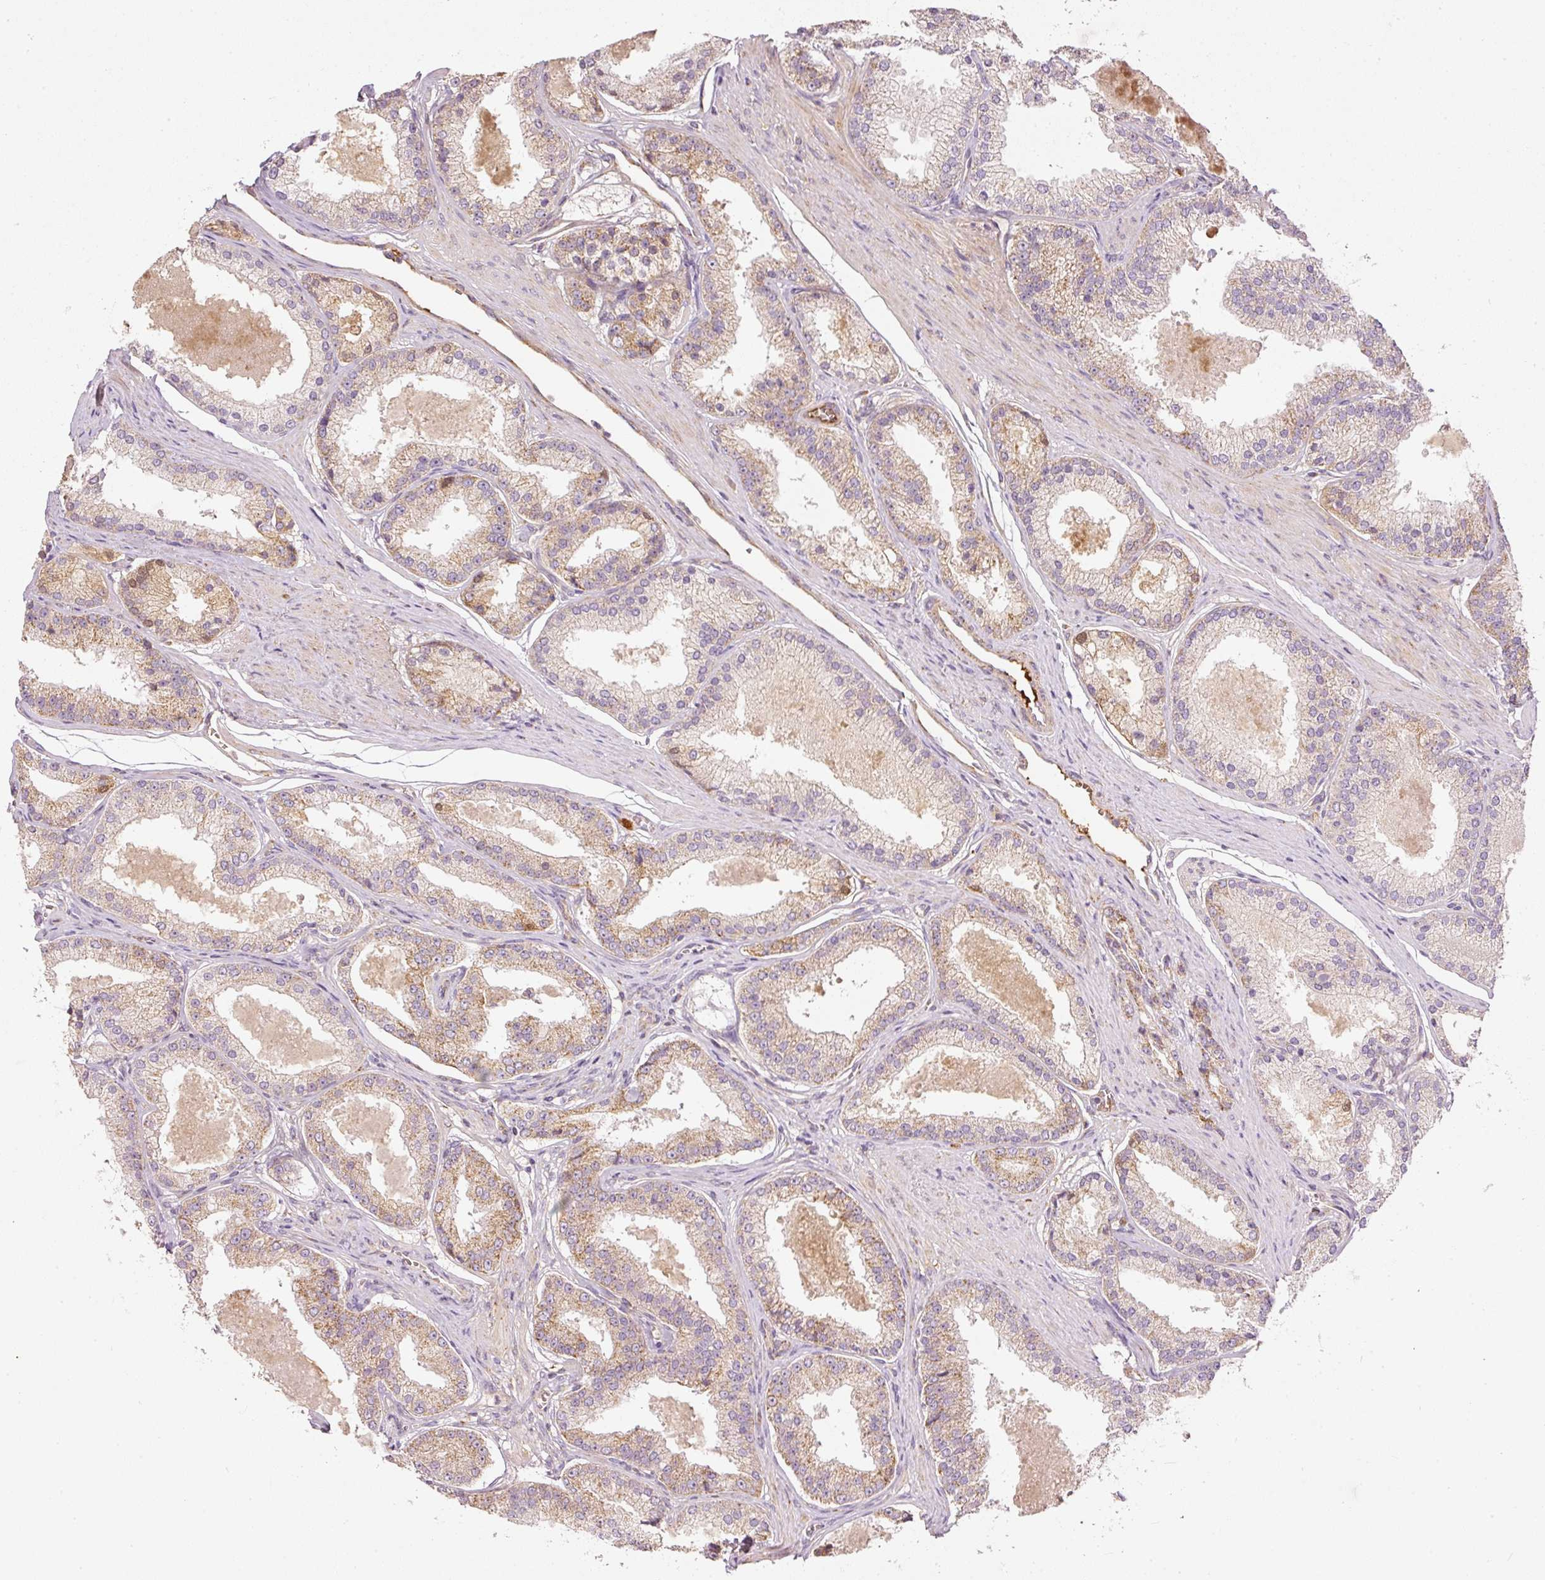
{"staining": {"intensity": "moderate", "quantity": "<25%", "location": "cytoplasmic/membranous"}, "tissue": "prostate cancer", "cell_type": "Tumor cells", "image_type": "cancer", "snomed": [{"axis": "morphology", "description": "Adenocarcinoma, Low grade"}, {"axis": "topography", "description": "Prostate"}], "caption": "Immunohistochemistry (IHC) staining of prostate adenocarcinoma (low-grade), which shows low levels of moderate cytoplasmic/membranous staining in approximately <25% of tumor cells indicating moderate cytoplasmic/membranous protein positivity. The staining was performed using DAB (3,3'-diaminobenzidine) (brown) for protein detection and nuclei were counterstained in hematoxylin (blue).", "gene": "SERPING1", "patient": {"sex": "male", "age": 59}}